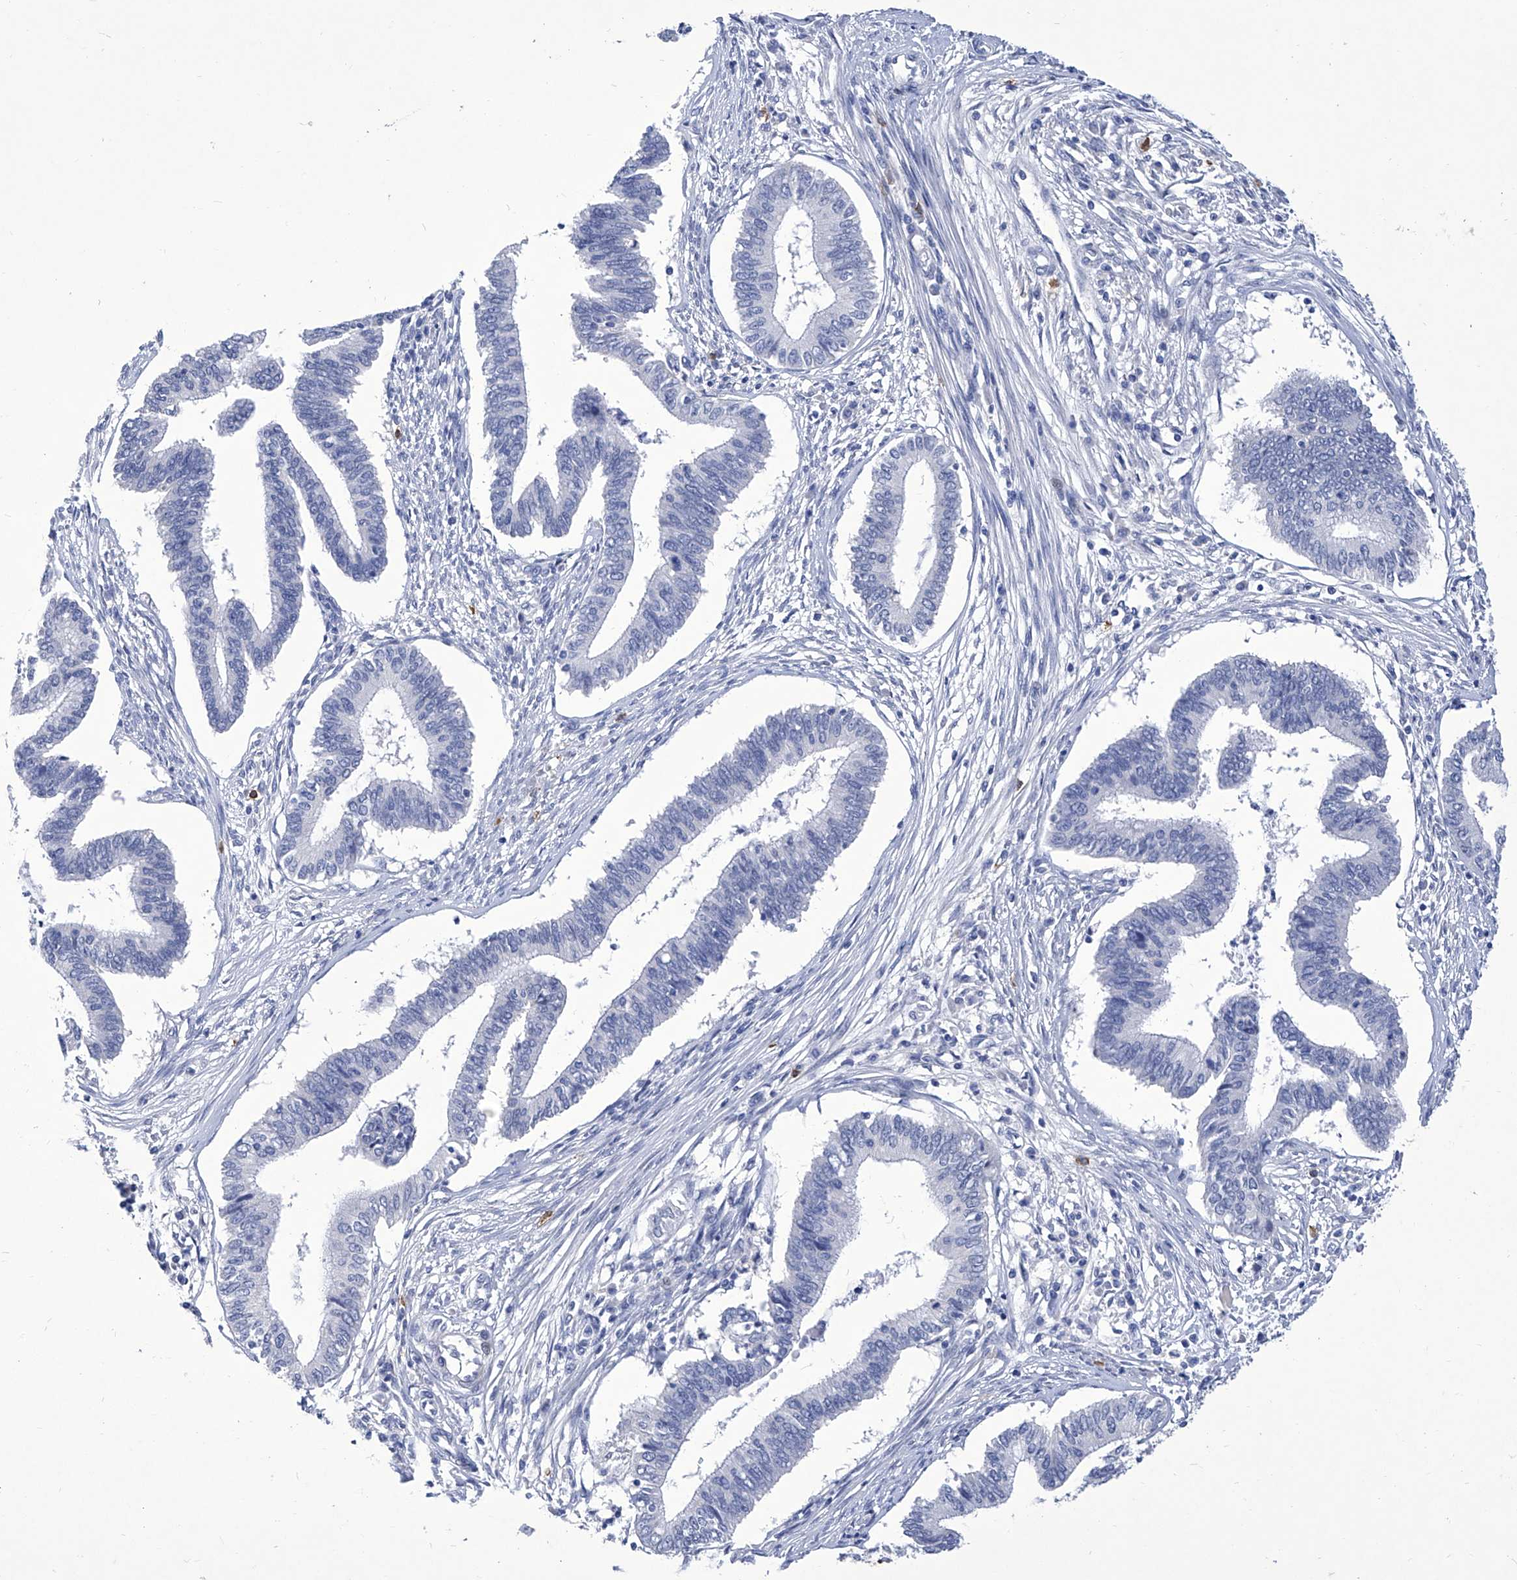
{"staining": {"intensity": "negative", "quantity": "none", "location": "none"}, "tissue": "cervical cancer", "cell_type": "Tumor cells", "image_type": "cancer", "snomed": [{"axis": "morphology", "description": "Adenocarcinoma, NOS"}, {"axis": "topography", "description": "Cervix"}], "caption": "This photomicrograph is of cervical cancer stained with immunohistochemistry to label a protein in brown with the nuclei are counter-stained blue. There is no staining in tumor cells.", "gene": "IFNL2", "patient": {"sex": "female", "age": 36}}